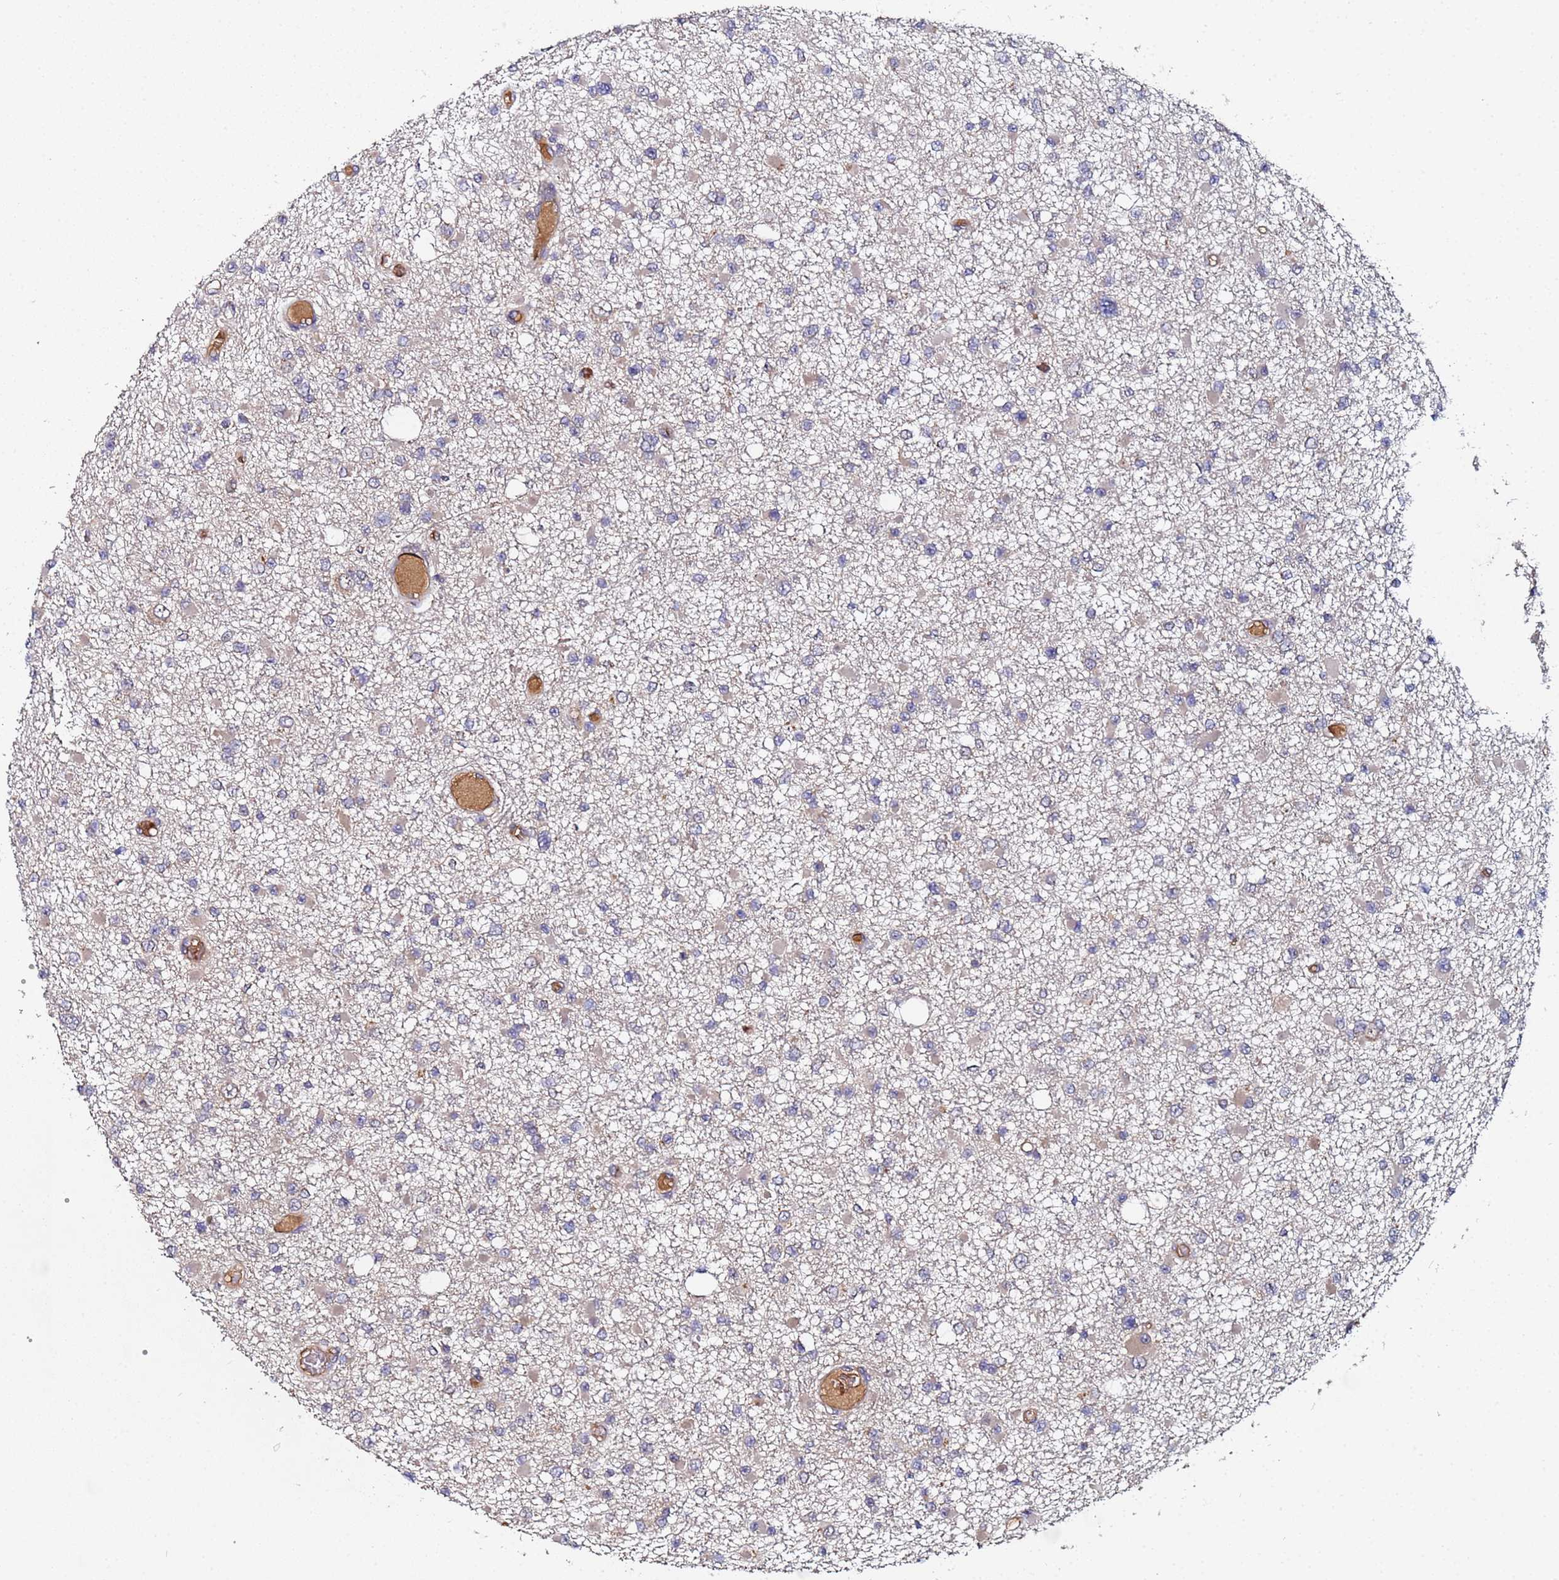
{"staining": {"intensity": "weak", "quantity": "<25%", "location": "cytoplasmic/membranous"}, "tissue": "glioma", "cell_type": "Tumor cells", "image_type": "cancer", "snomed": [{"axis": "morphology", "description": "Glioma, malignant, Low grade"}, {"axis": "topography", "description": "Brain"}], "caption": "This image is of low-grade glioma (malignant) stained with IHC to label a protein in brown with the nuclei are counter-stained blue. There is no positivity in tumor cells. Nuclei are stained in blue.", "gene": "OSER1", "patient": {"sex": "female", "age": 22}}